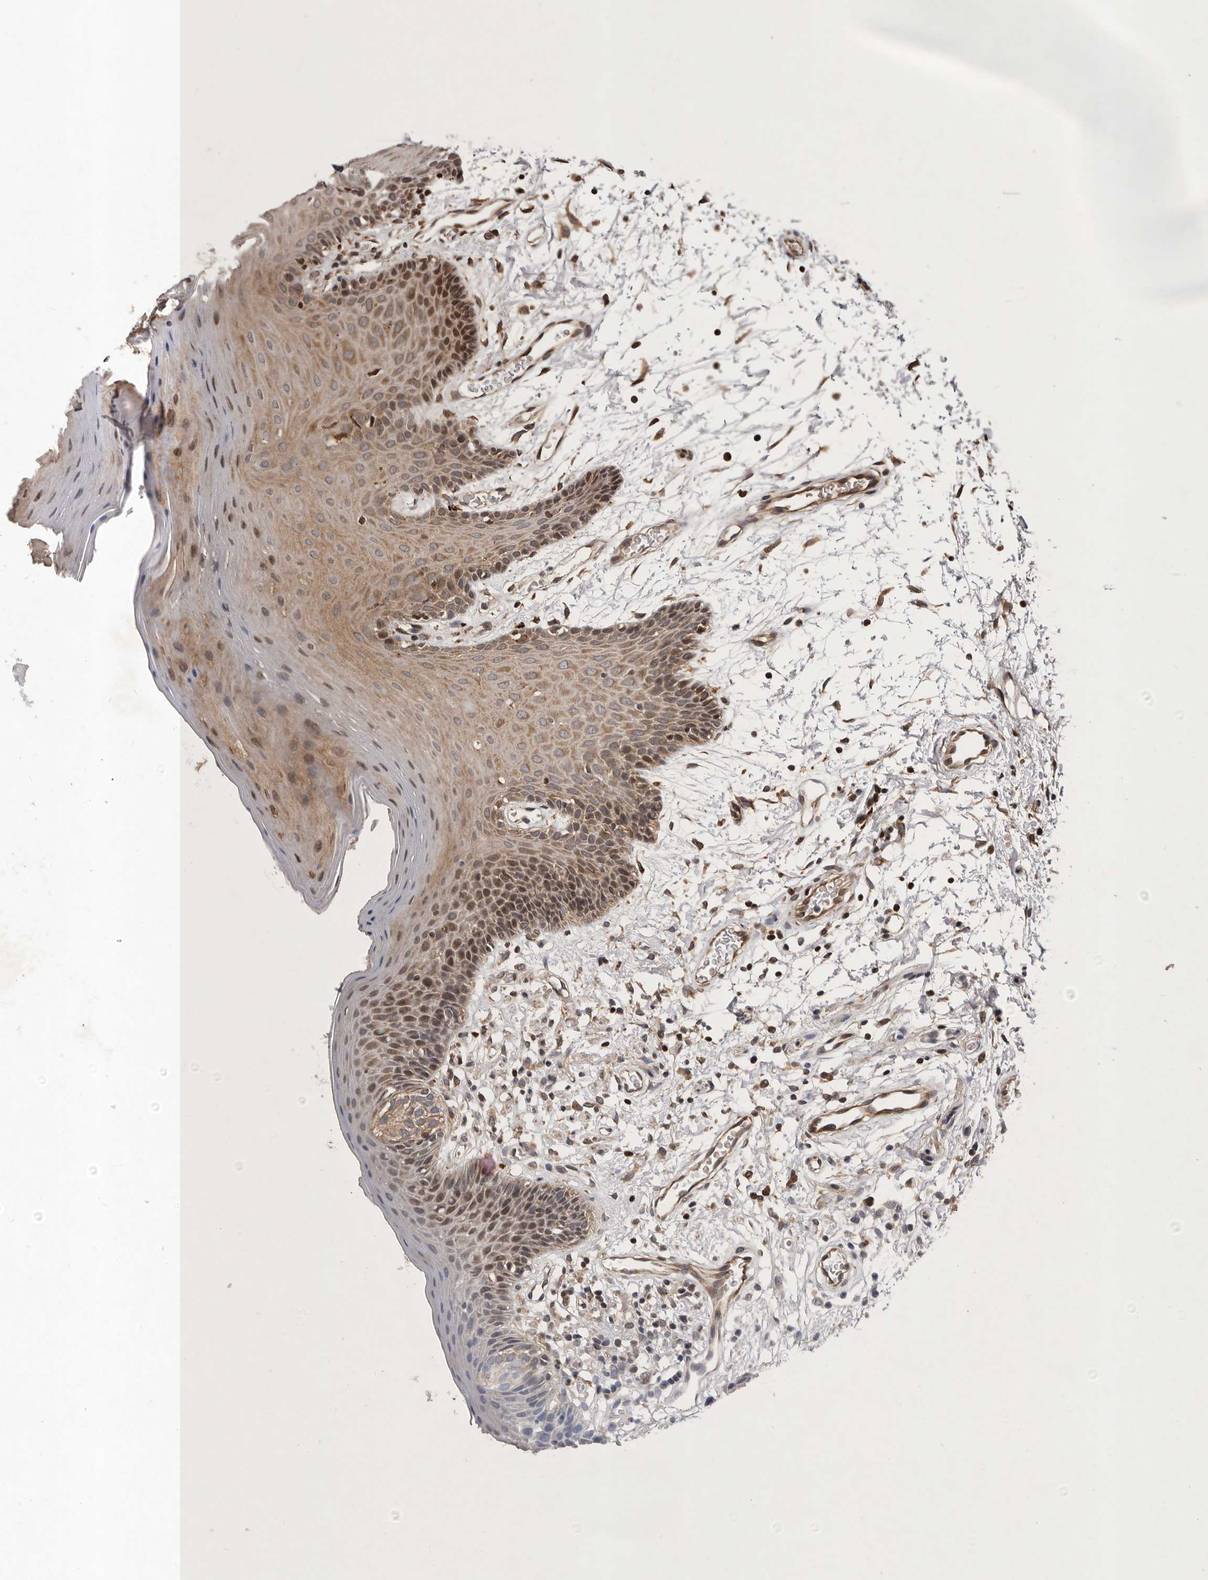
{"staining": {"intensity": "moderate", "quantity": ">75%", "location": "cytoplasmic/membranous,nuclear"}, "tissue": "oral mucosa", "cell_type": "Squamous epithelial cells", "image_type": "normal", "snomed": [{"axis": "morphology", "description": "Normal tissue, NOS"}, {"axis": "morphology", "description": "Squamous cell carcinoma, NOS"}, {"axis": "topography", "description": "Skeletal muscle"}, {"axis": "topography", "description": "Oral tissue"}, {"axis": "topography", "description": "Salivary gland"}, {"axis": "topography", "description": "Head-Neck"}], "caption": "Benign oral mucosa shows moderate cytoplasmic/membranous,nuclear staining in approximately >75% of squamous epithelial cells.", "gene": "GADD45B", "patient": {"sex": "male", "age": 54}}